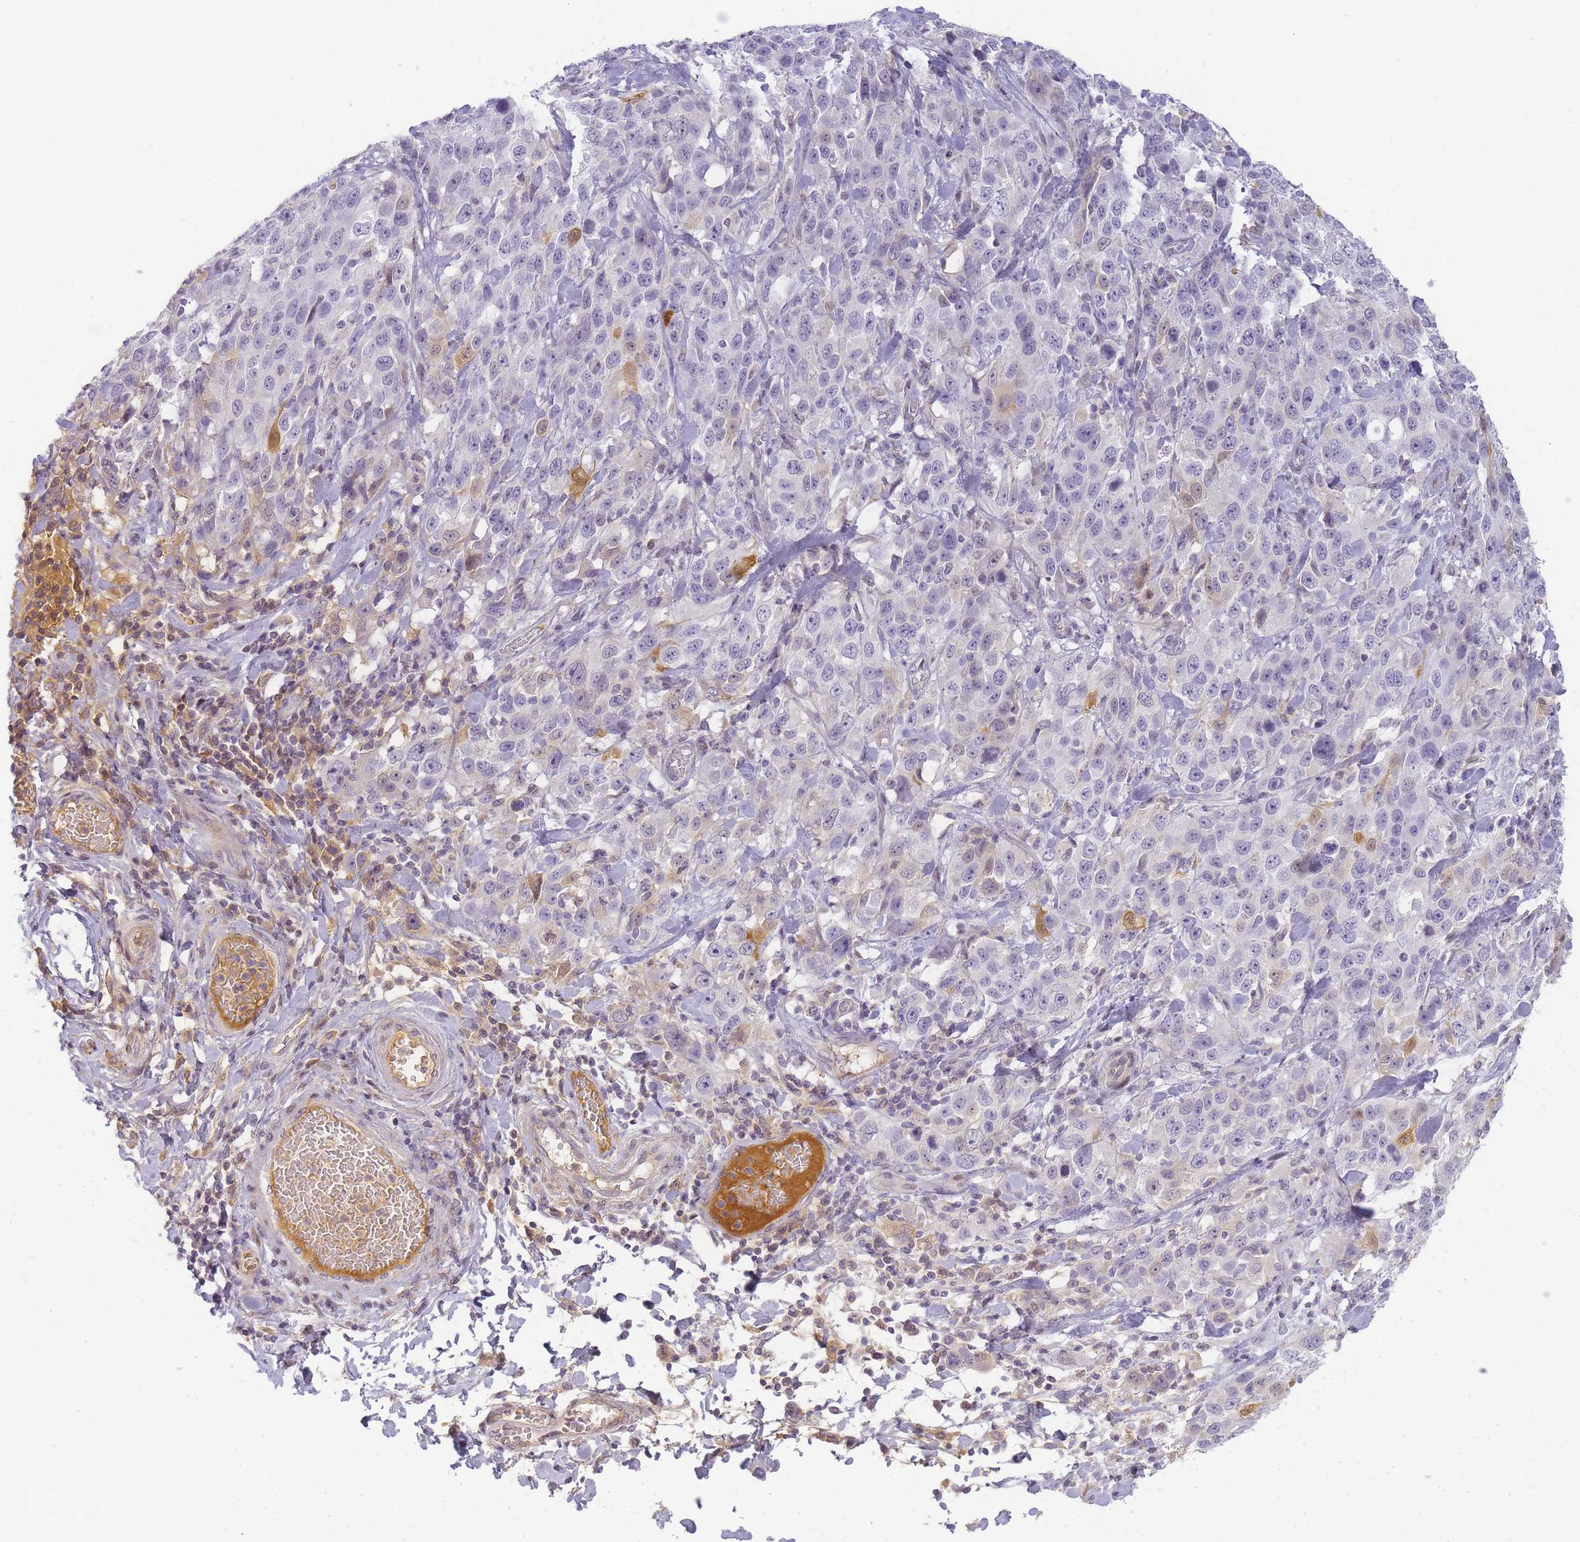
{"staining": {"intensity": "negative", "quantity": "none", "location": "none"}, "tissue": "stomach cancer", "cell_type": "Tumor cells", "image_type": "cancer", "snomed": [{"axis": "morphology", "description": "Normal tissue, NOS"}, {"axis": "morphology", "description": "Adenocarcinoma, NOS"}, {"axis": "topography", "description": "Lymph node"}, {"axis": "topography", "description": "Stomach"}], "caption": "Photomicrograph shows no protein expression in tumor cells of adenocarcinoma (stomach) tissue. (DAB (3,3'-diaminobenzidine) immunohistochemistry visualized using brightfield microscopy, high magnification).", "gene": "RRAD", "patient": {"sex": "male", "age": 48}}